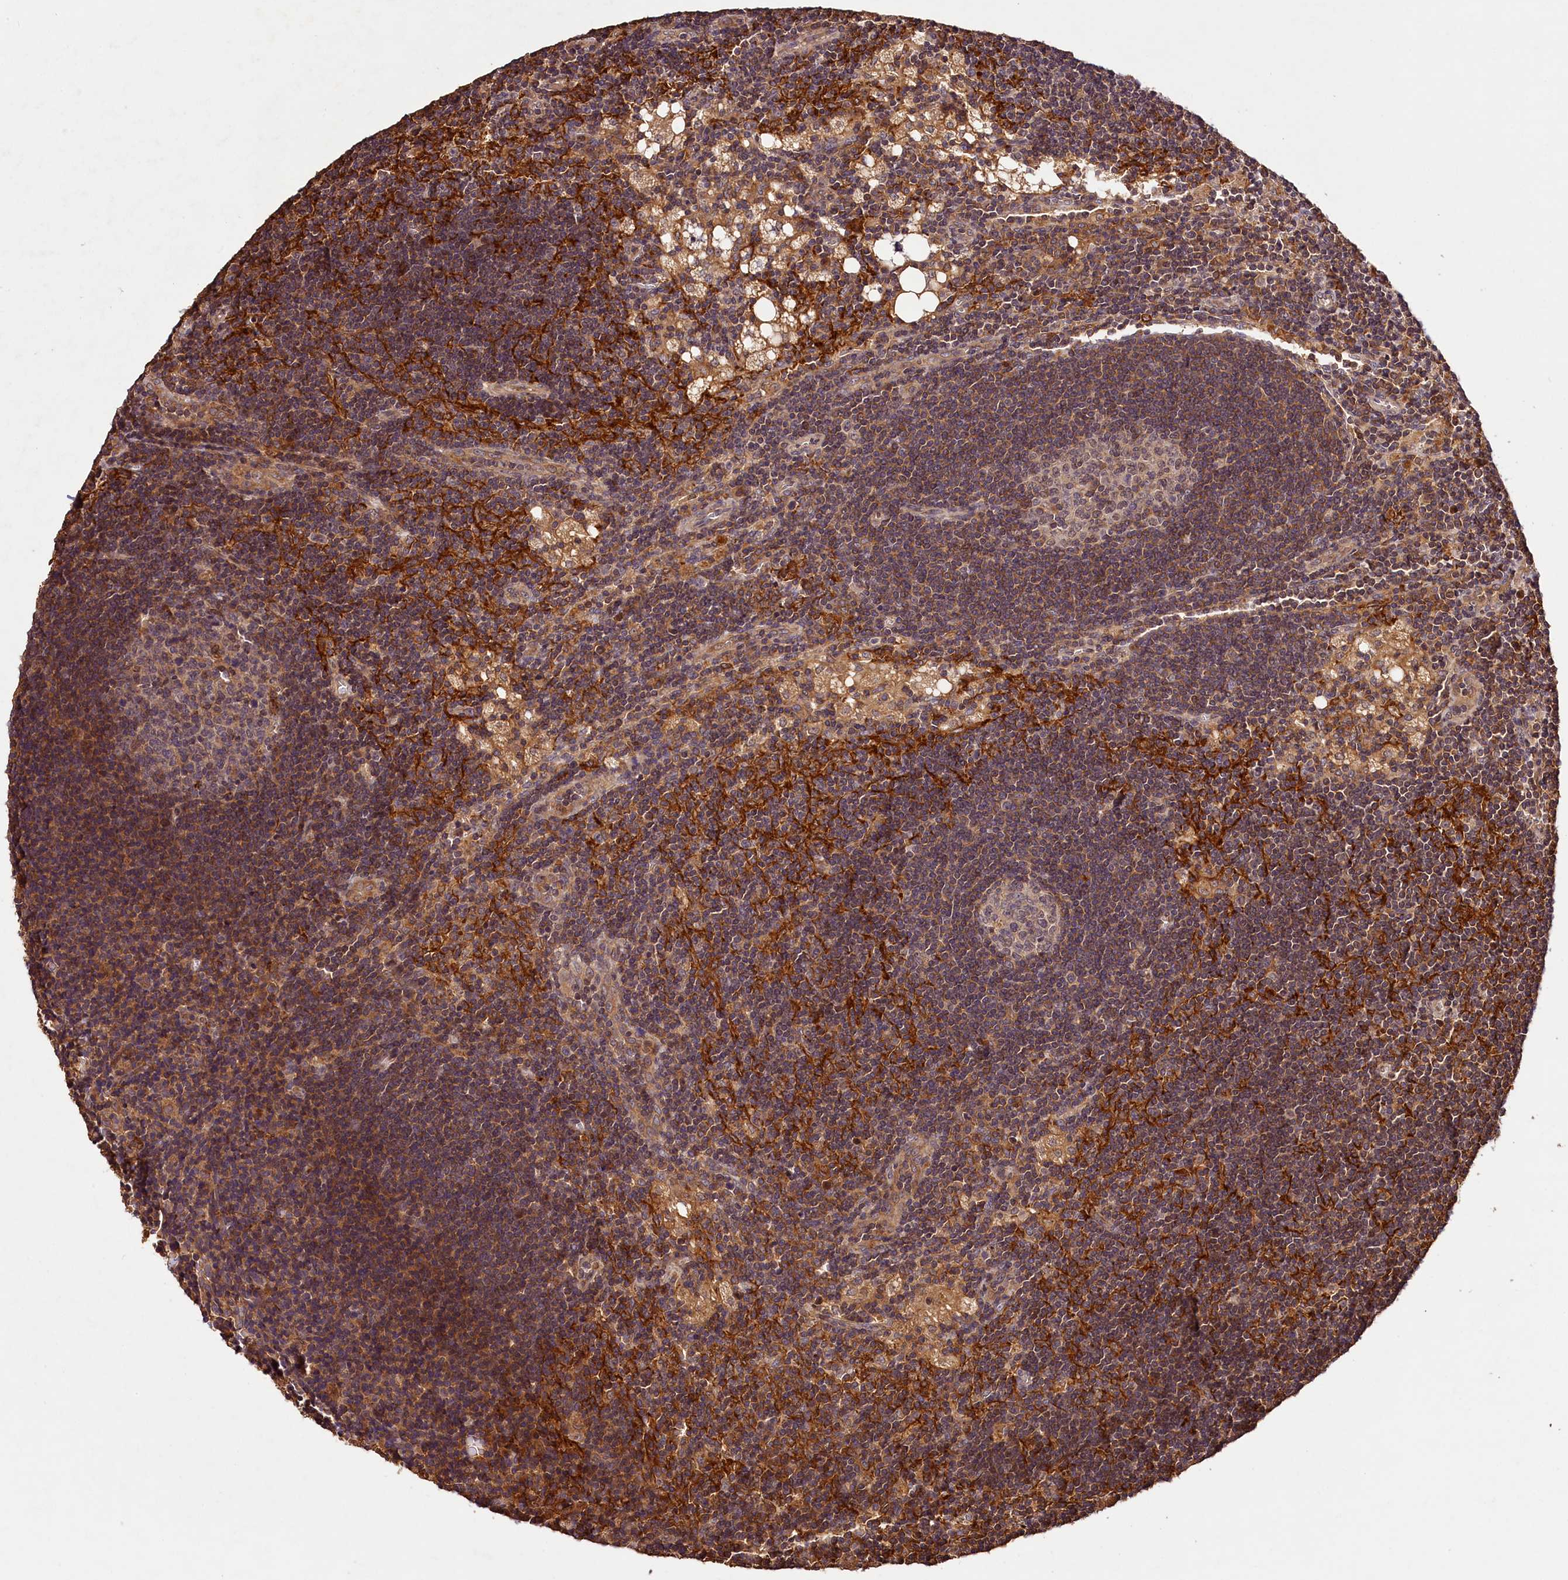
{"staining": {"intensity": "negative", "quantity": "none", "location": "none"}, "tissue": "lymph node", "cell_type": "Germinal center cells", "image_type": "normal", "snomed": [{"axis": "morphology", "description": "Normal tissue, NOS"}, {"axis": "topography", "description": "Lymph node"}], "caption": "This is a photomicrograph of immunohistochemistry staining of normal lymph node, which shows no staining in germinal center cells.", "gene": "KPTN", "patient": {"sex": "male", "age": 24}}